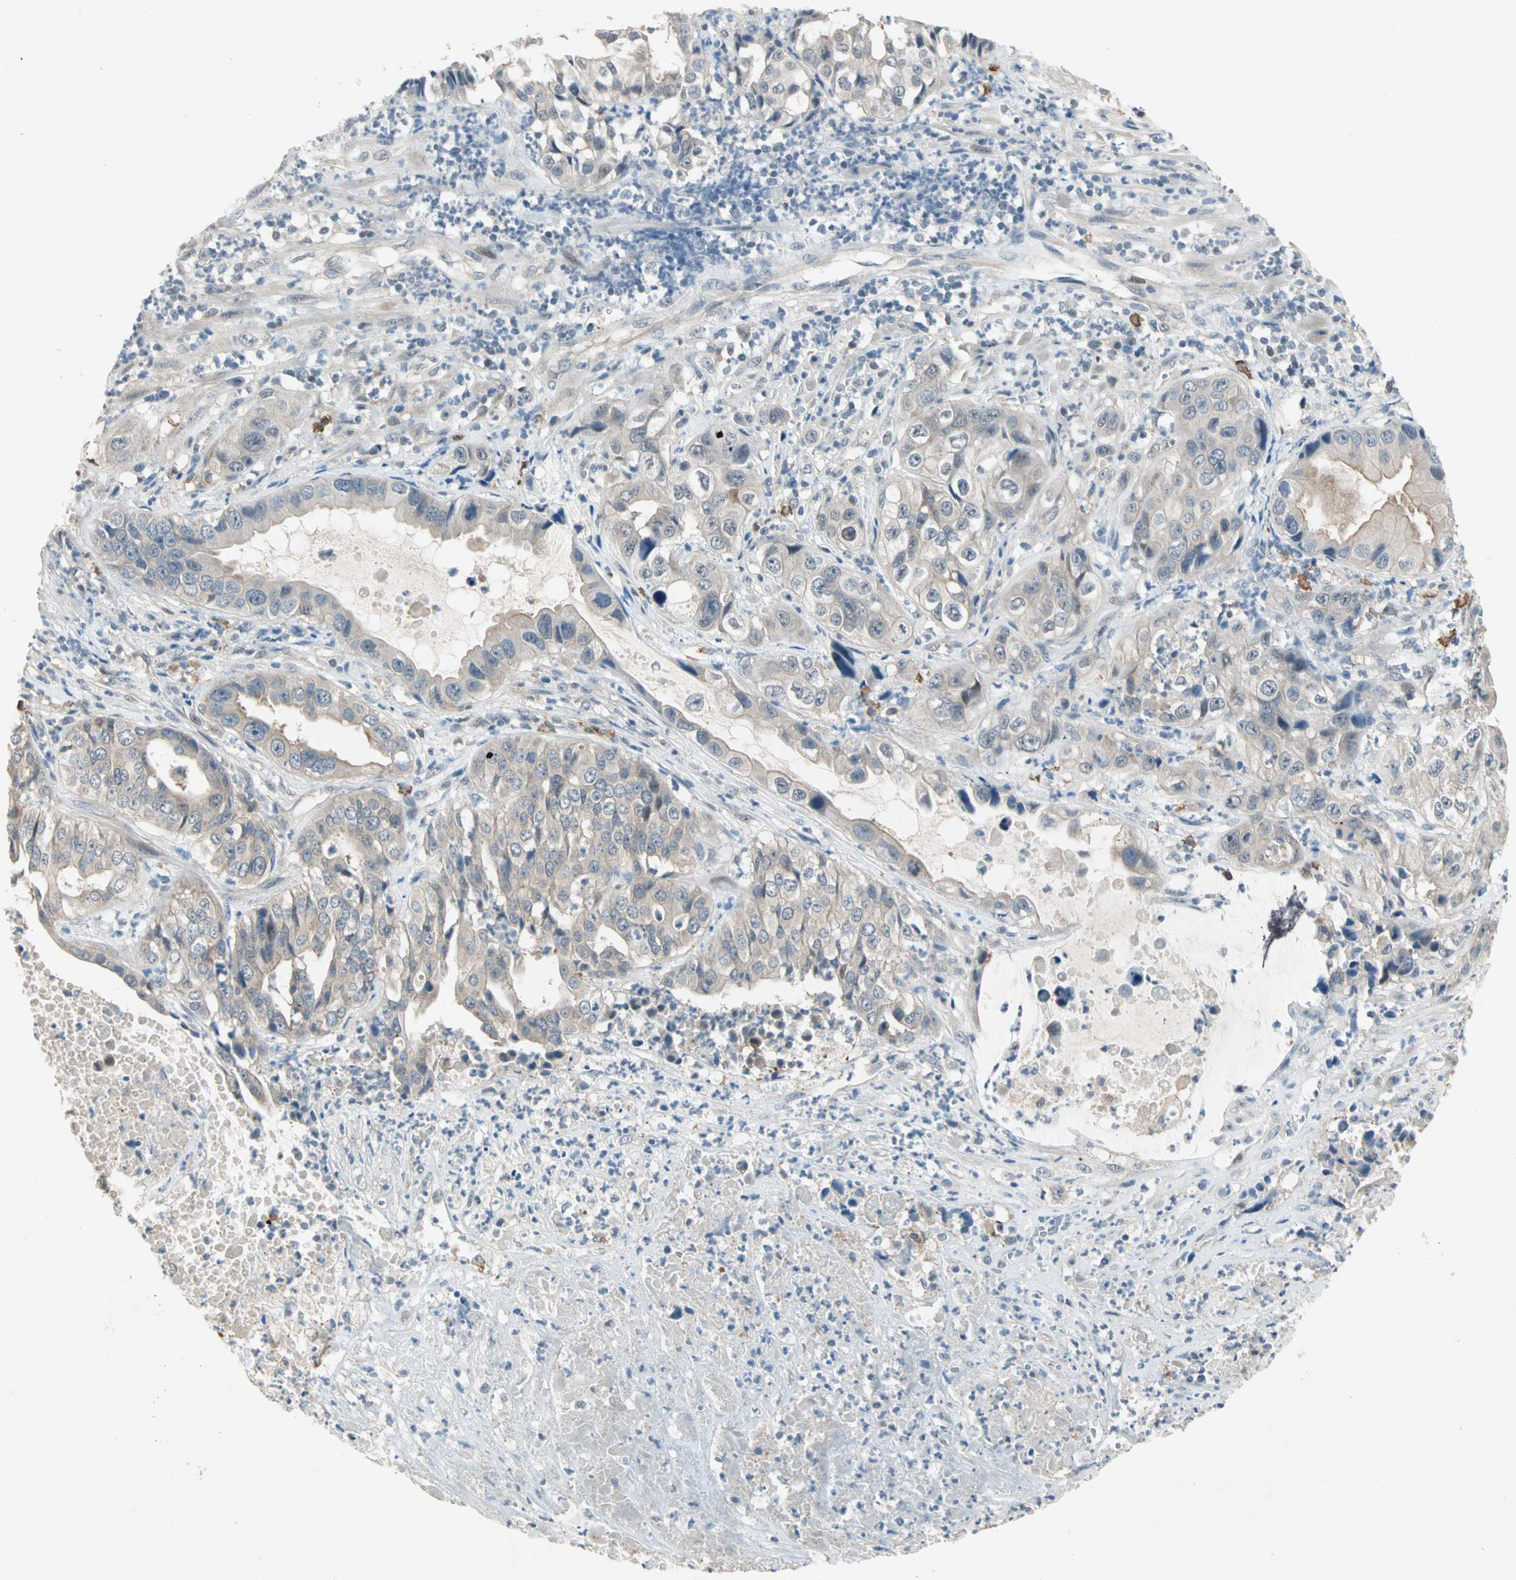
{"staining": {"intensity": "strong", "quantity": "<25%", "location": "cytoplasmic/membranous"}, "tissue": "liver cancer", "cell_type": "Tumor cells", "image_type": "cancer", "snomed": [{"axis": "morphology", "description": "Cholangiocarcinoma"}, {"axis": "topography", "description": "Liver"}], "caption": "Protein staining of cholangiocarcinoma (liver) tissue reveals strong cytoplasmic/membranous positivity in about <25% of tumor cells. The staining was performed using DAB to visualize the protein expression in brown, while the nuclei were stained in blue with hematoxylin (Magnification: 20x).", "gene": "RTL6", "patient": {"sex": "female", "age": 61}}